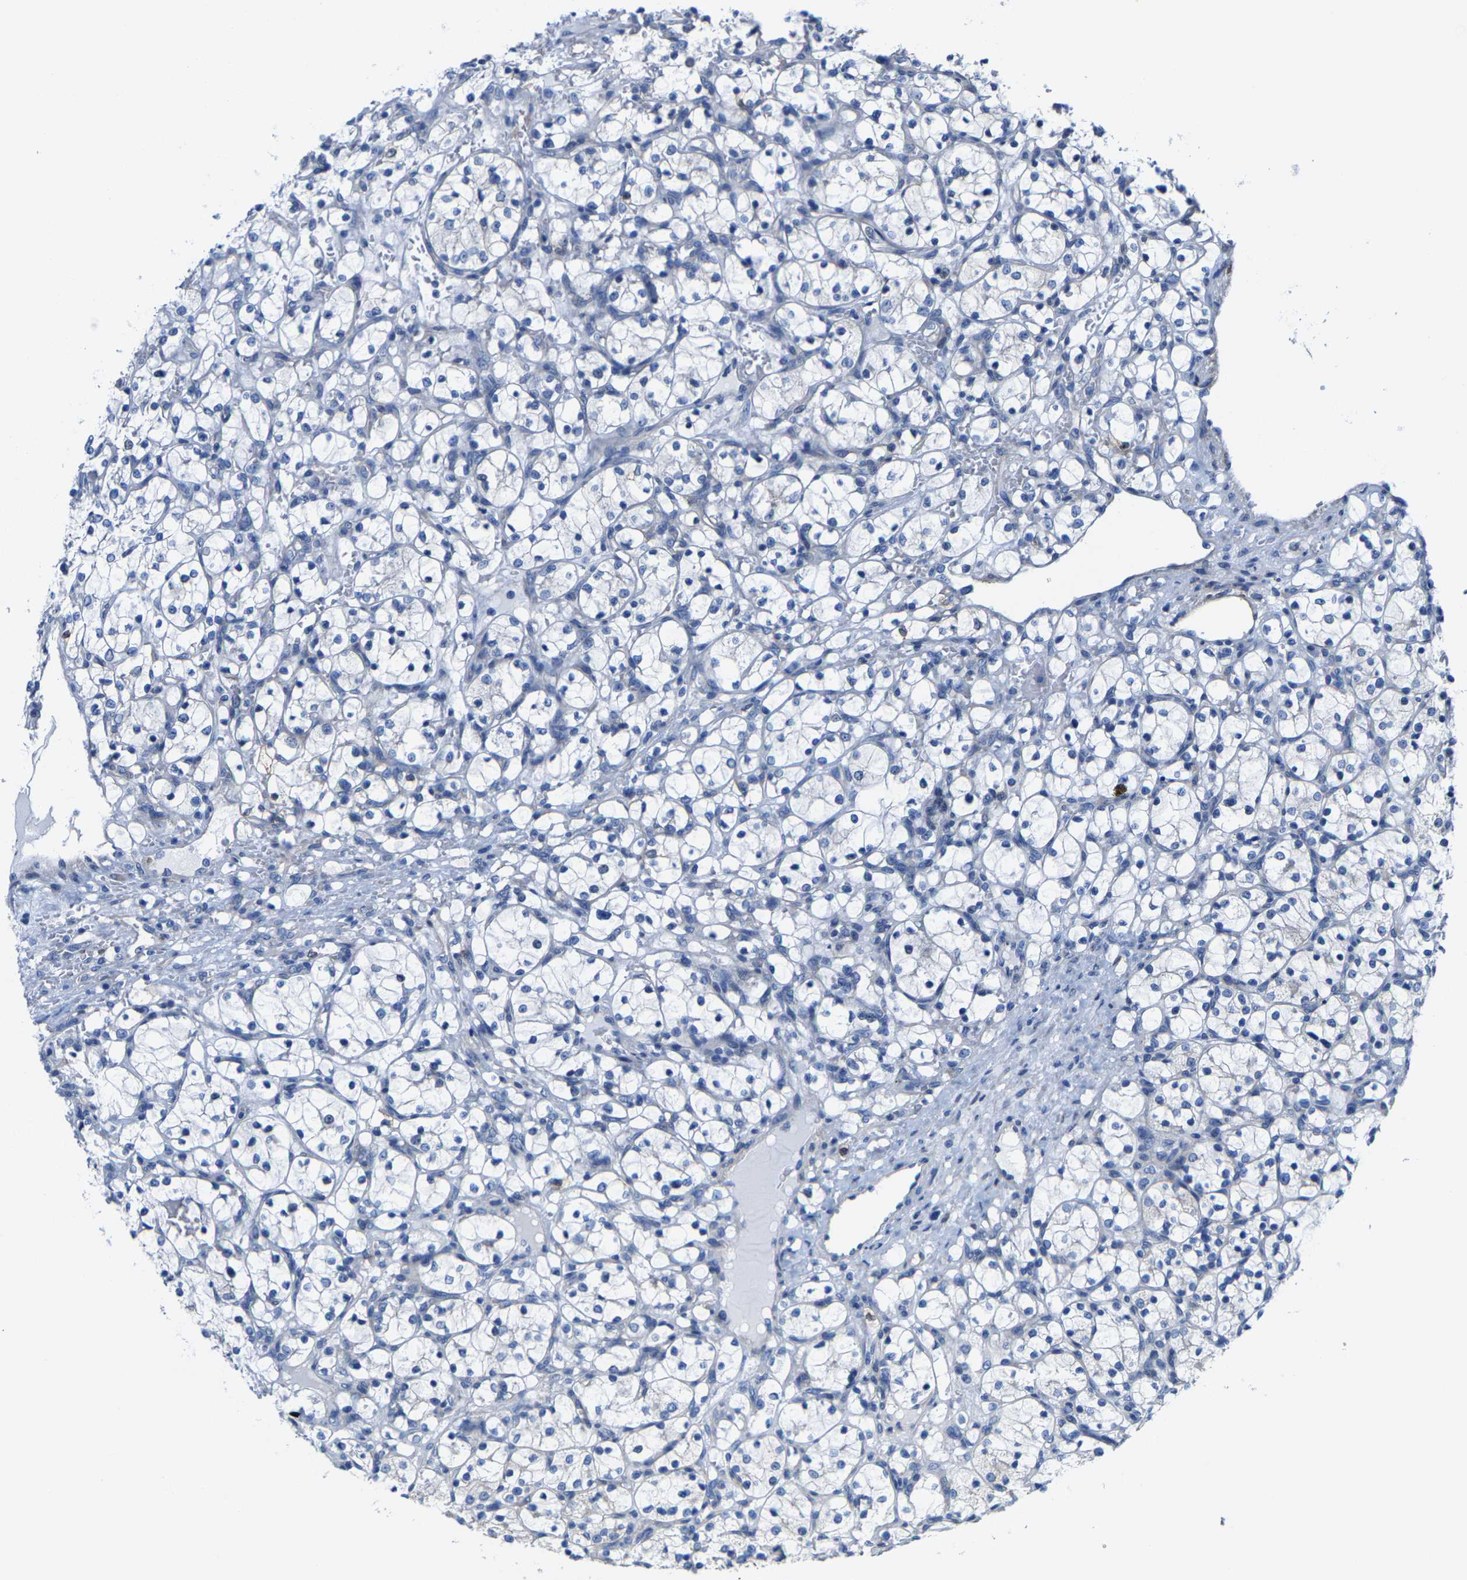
{"staining": {"intensity": "negative", "quantity": "none", "location": "none"}, "tissue": "renal cancer", "cell_type": "Tumor cells", "image_type": "cancer", "snomed": [{"axis": "morphology", "description": "Adenocarcinoma, NOS"}, {"axis": "topography", "description": "Kidney"}], "caption": "The photomicrograph shows no significant expression in tumor cells of renal cancer (adenocarcinoma).", "gene": "DSCAM", "patient": {"sex": "female", "age": 69}}